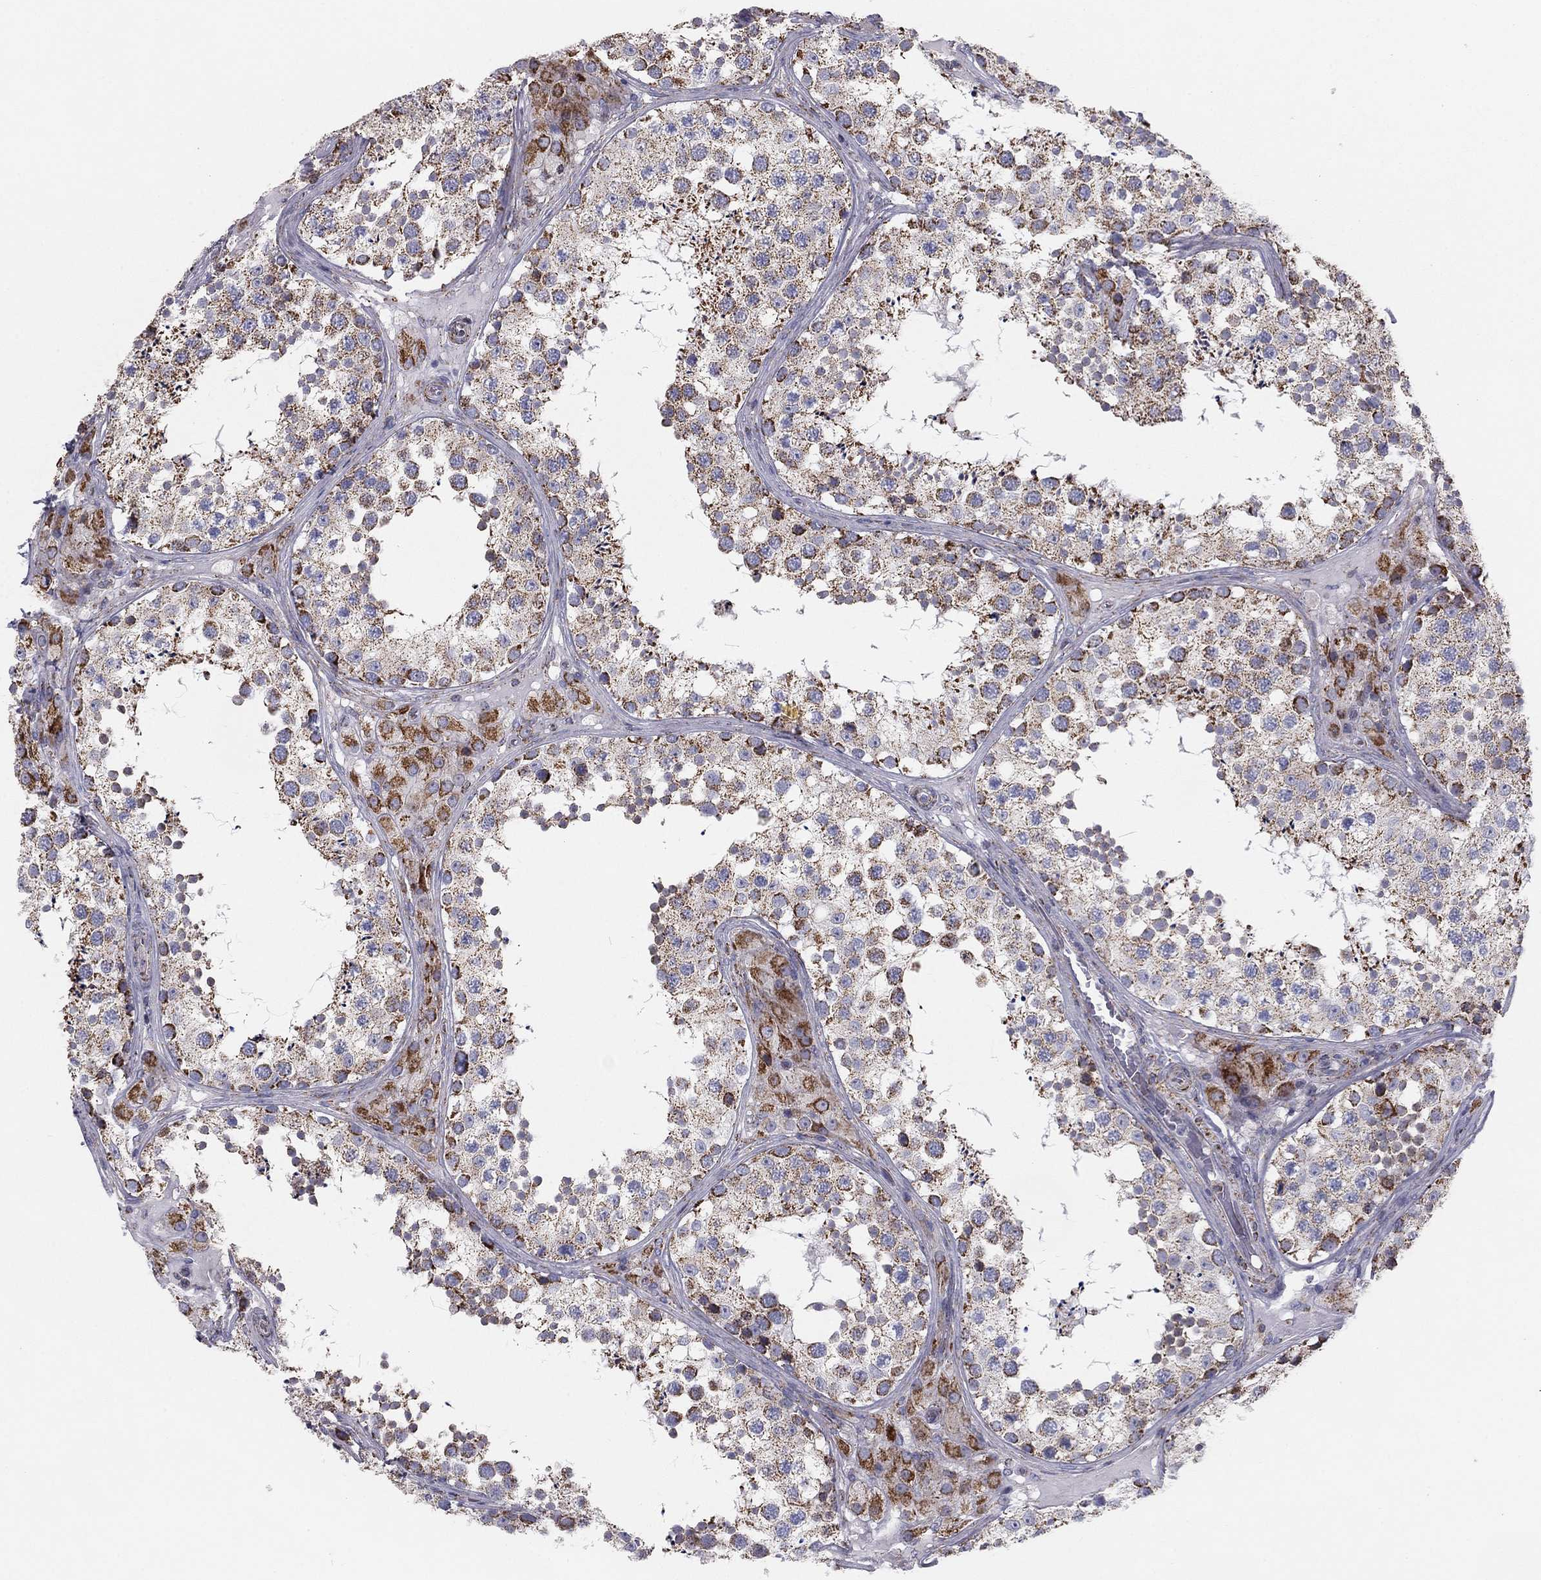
{"staining": {"intensity": "moderate", "quantity": ">75%", "location": "cytoplasmic/membranous"}, "tissue": "testis", "cell_type": "Cells in seminiferous ducts", "image_type": "normal", "snomed": [{"axis": "morphology", "description": "Normal tissue, NOS"}, {"axis": "topography", "description": "Testis"}], "caption": "Immunohistochemistry image of unremarkable testis: human testis stained using immunohistochemistry (IHC) exhibits medium levels of moderate protein expression localized specifically in the cytoplasmic/membranous of cells in seminiferous ducts, appearing as a cytoplasmic/membranous brown color.", "gene": "NDUFV1", "patient": {"sex": "male", "age": 34}}